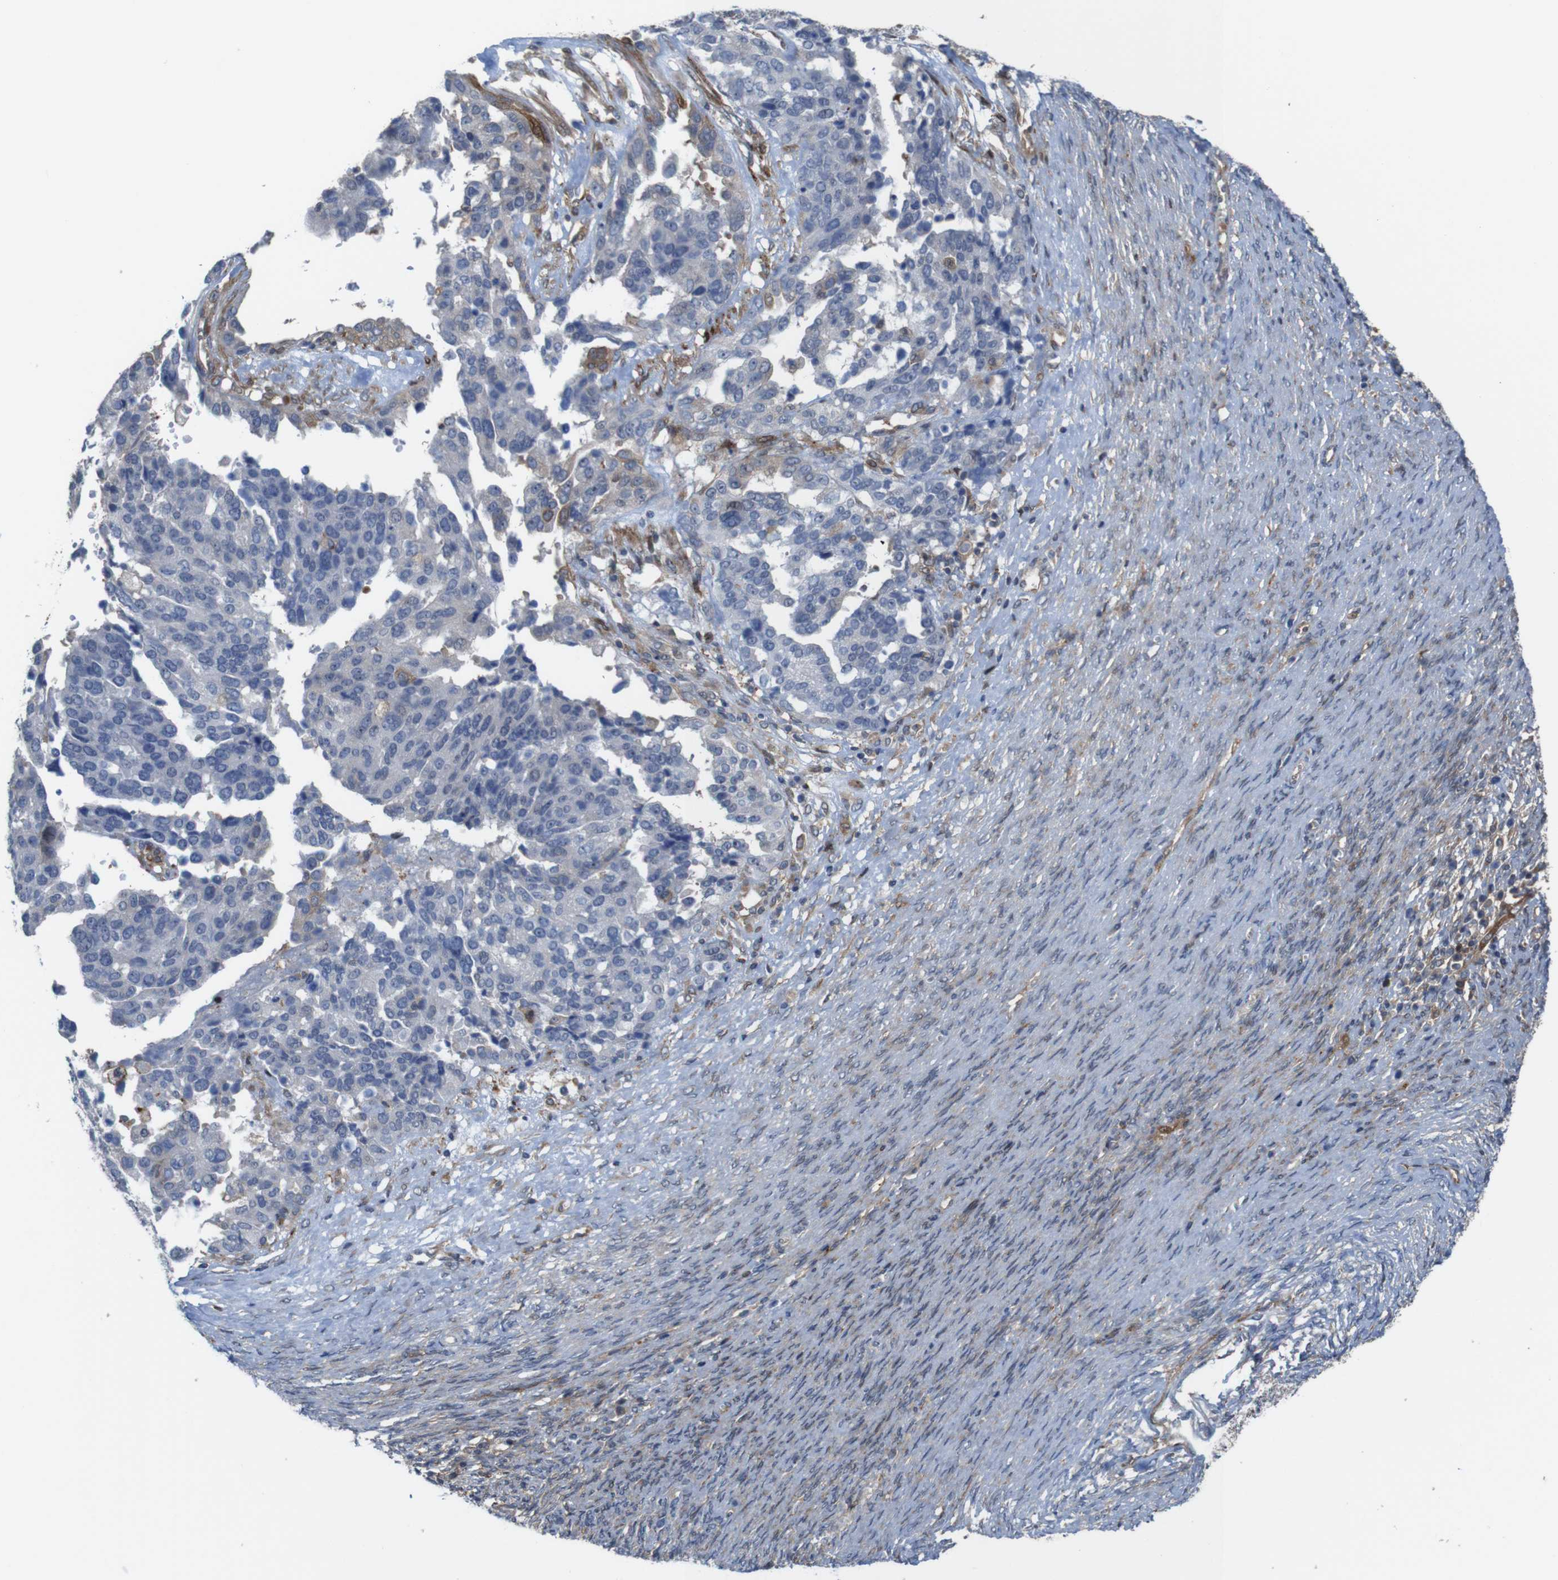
{"staining": {"intensity": "strong", "quantity": "<25%", "location": "cytoplasmic/membranous"}, "tissue": "ovarian cancer", "cell_type": "Tumor cells", "image_type": "cancer", "snomed": [{"axis": "morphology", "description": "Cystadenocarcinoma, serous, NOS"}, {"axis": "topography", "description": "Ovary"}], "caption": "This is a micrograph of immunohistochemistry (IHC) staining of ovarian serous cystadenocarcinoma, which shows strong staining in the cytoplasmic/membranous of tumor cells.", "gene": "PCOLCE2", "patient": {"sex": "female", "age": 44}}